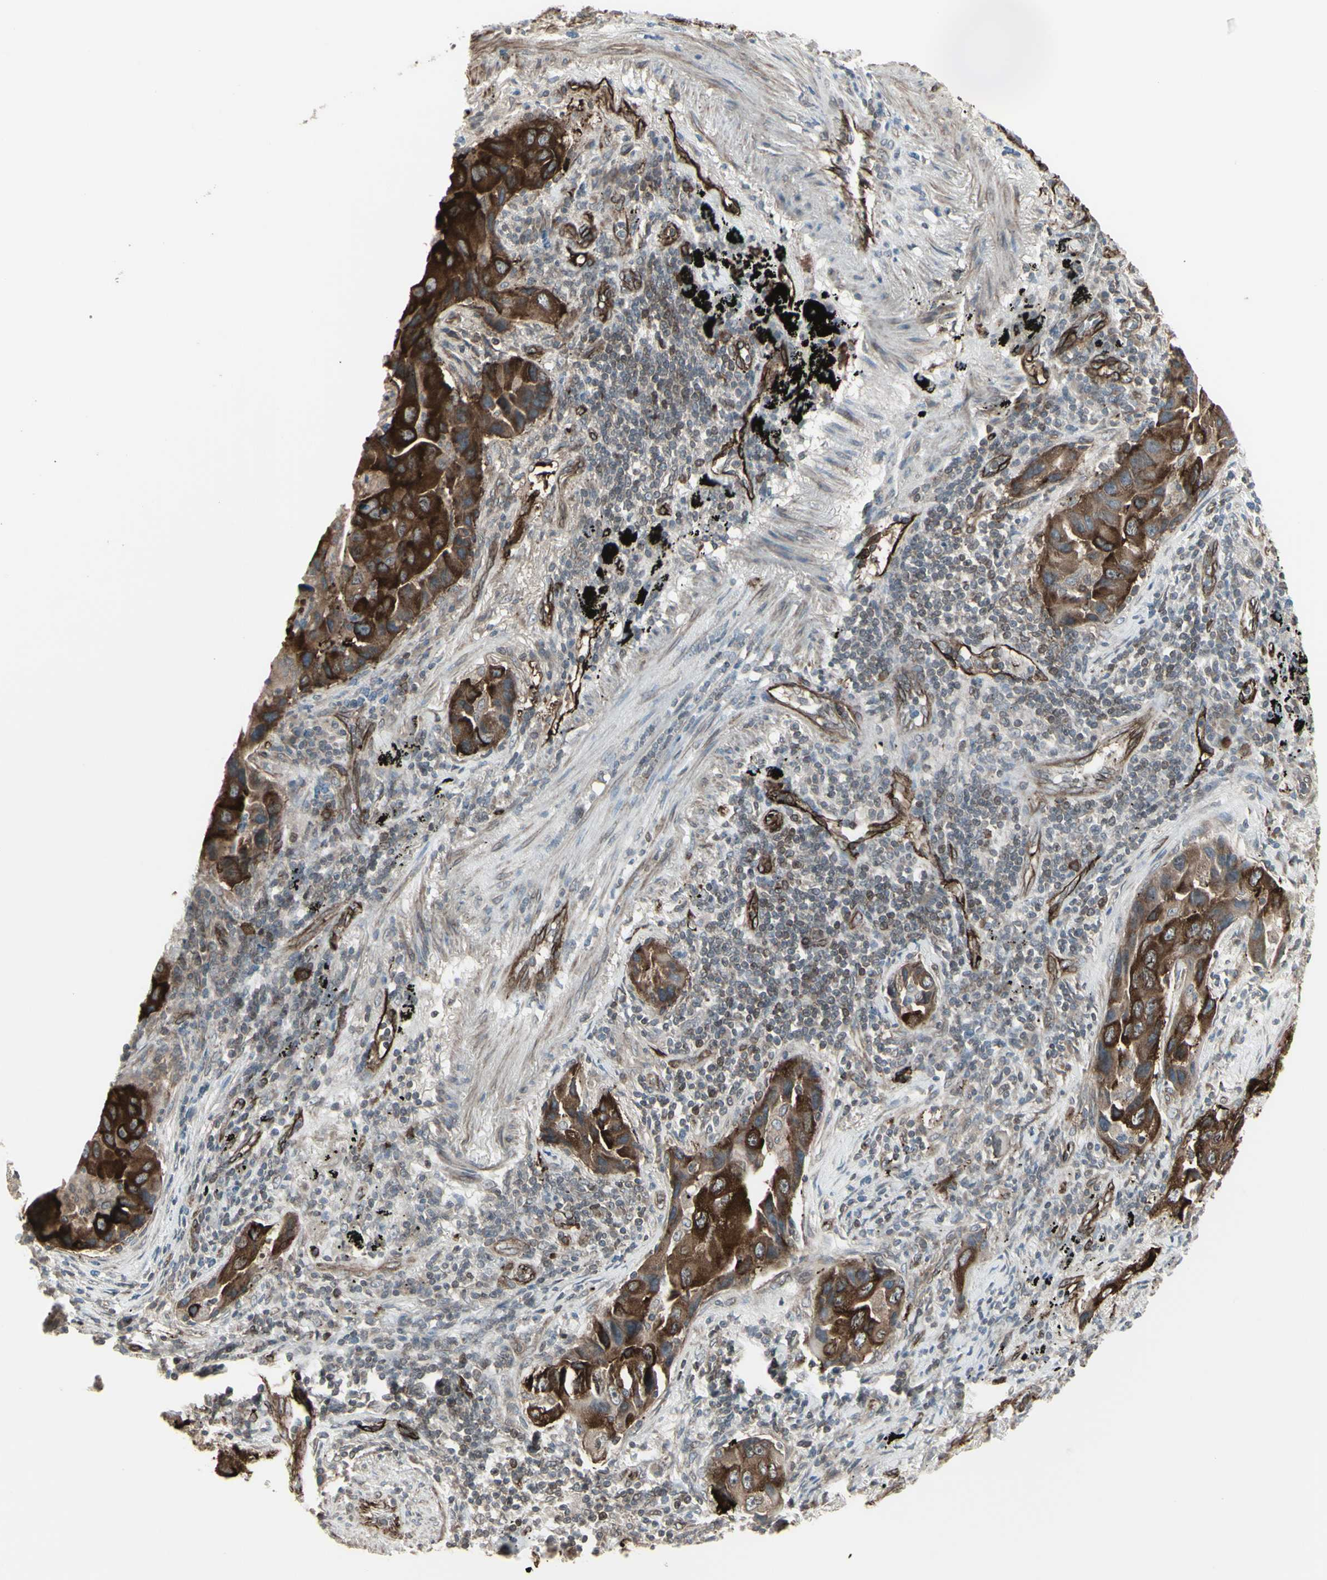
{"staining": {"intensity": "strong", "quantity": ">75%", "location": "cytoplasmic/membranous"}, "tissue": "lung cancer", "cell_type": "Tumor cells", "image_type": "cancer", "snomed": [{"axis": "morphology", "description": "Adenocarcinoma, NOS"}, {"axis": "topography", "description": "Lung"}], "caption": "This micrograph displays immunohistochemistry staining of adenocarcinoma (lung), with high strong cytoplasmic/membranous staining in approximately >75% of tumor cells.", "gene": "DTX3L", "patient": {"sex": "female", "age": 65}}